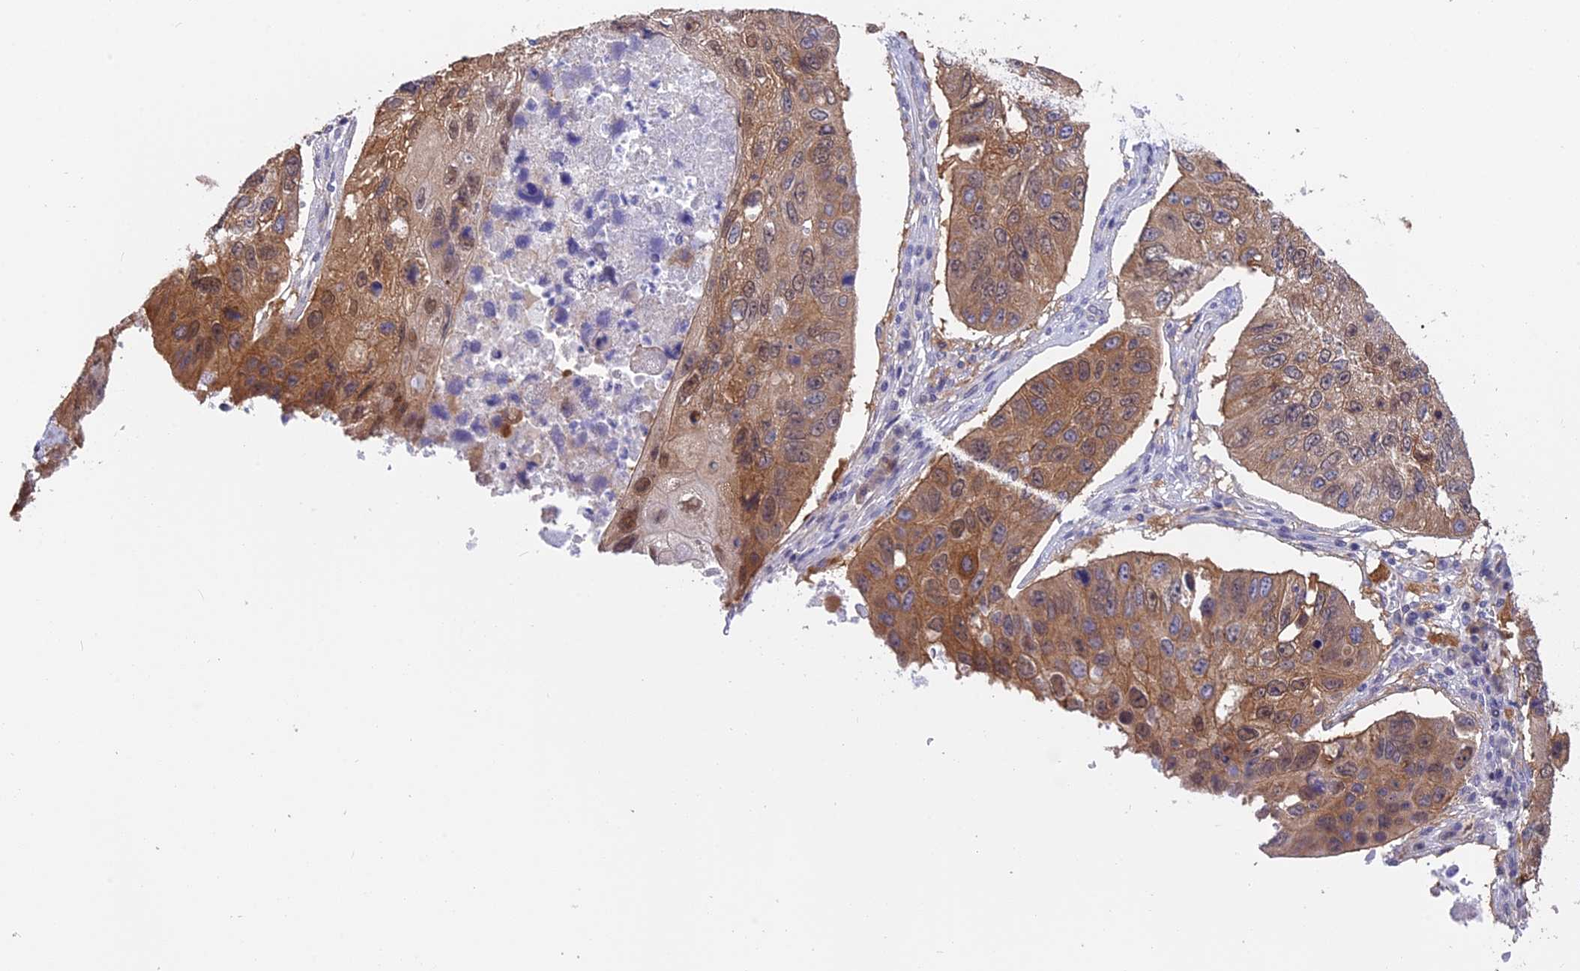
{"staining": {"intensity": "moderate", "quantity": ">75%", "location": "cytoplasmic/membranous,nuclear"}, "tissue": "lung cancer", "cell_type": "Tumor cells", "image_type": "cancer", "snomed": [{"axis": "morphology", "description": "Squamous cell carcinoma, NOS"}, {"axis": "topography", "description": "Lung"}], "caption": "Immunohistochemical staining of lung squamous cell carcinoma reveals medium levels of moderate cytoplasmic/membranous and nuclear protein staining in about >75% of tumor cells.", "gene": "STUB1", "patient": {"sex": "male", "age": 61}}